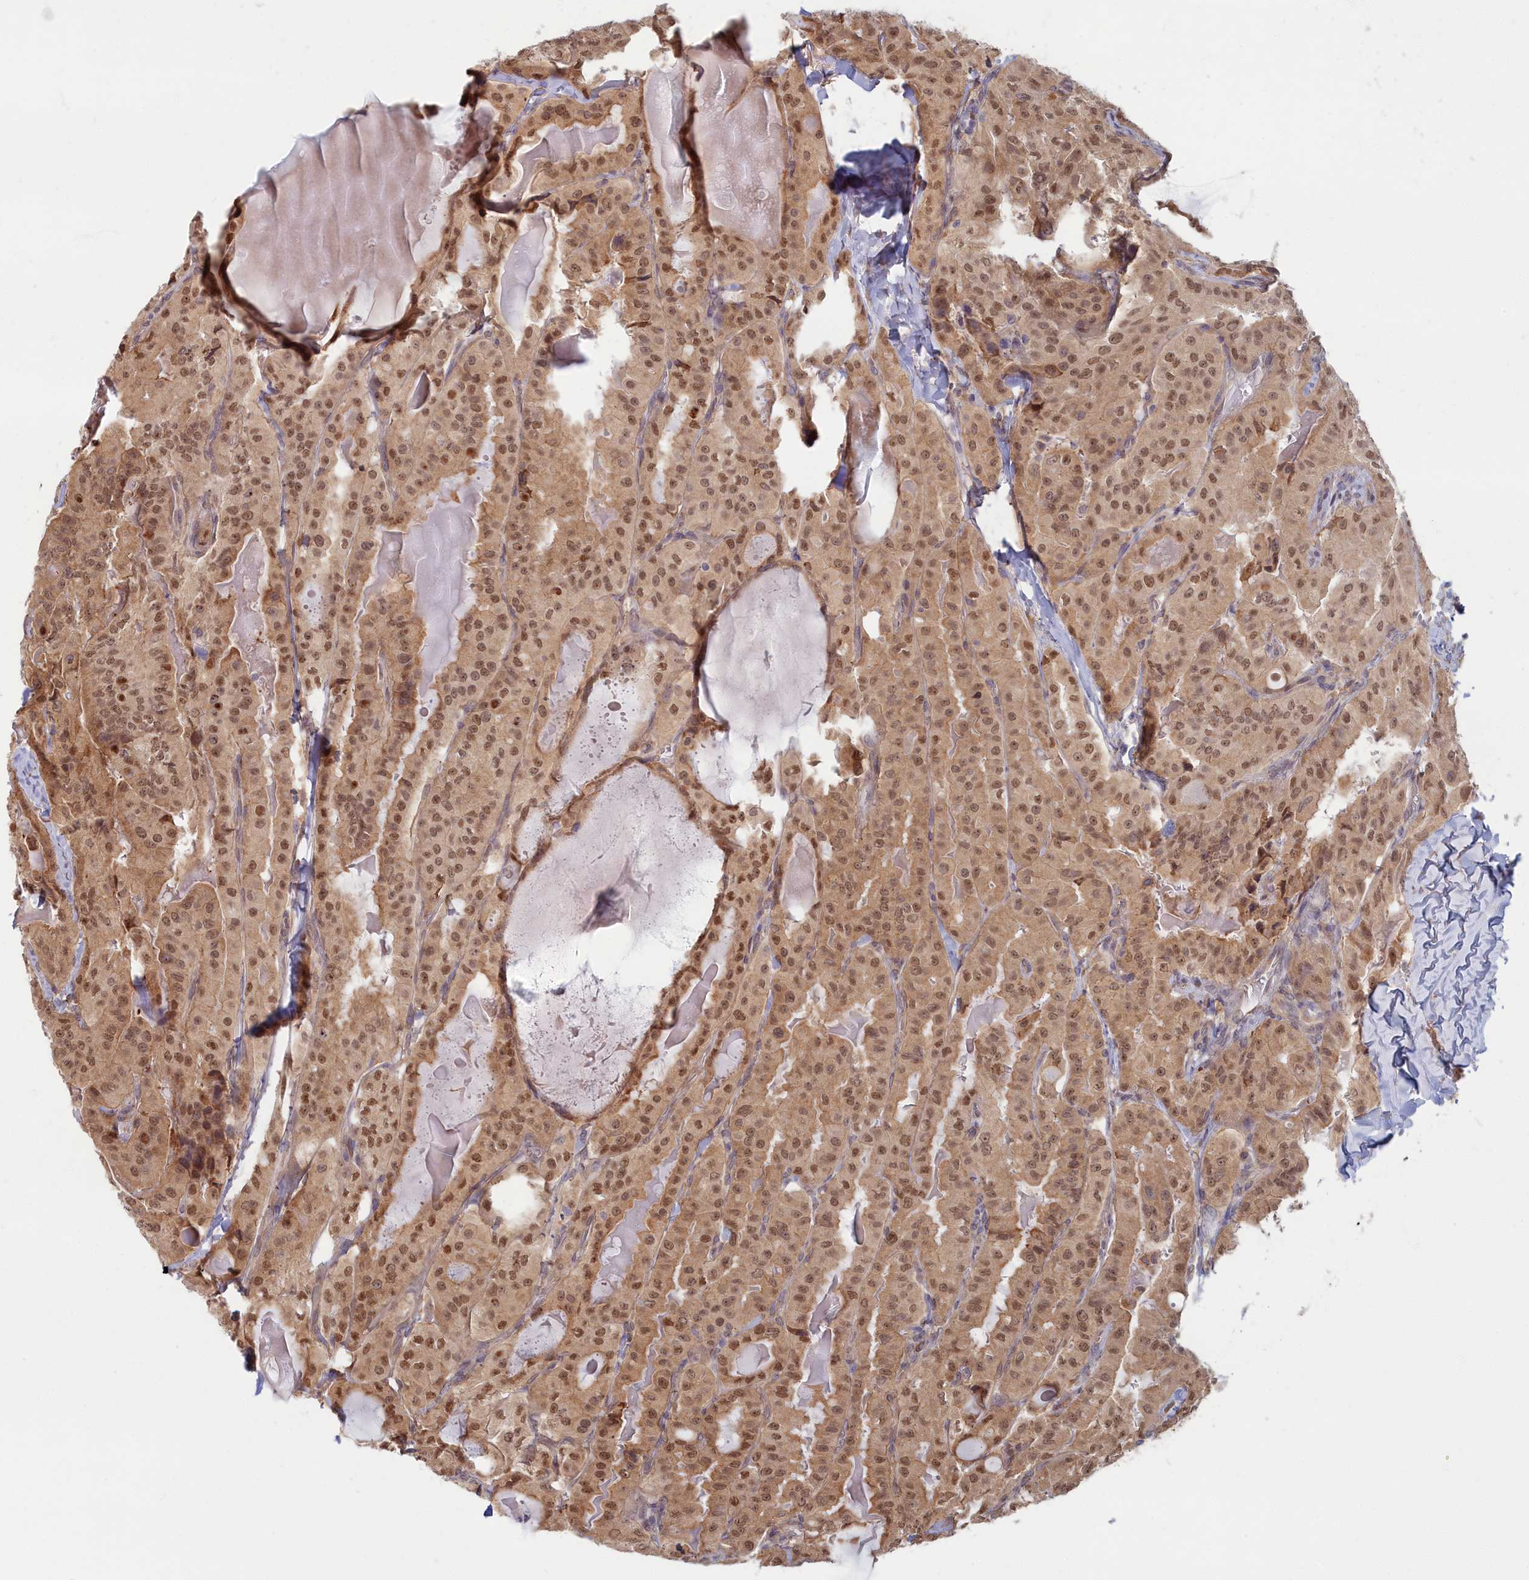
{"staining": {"intensity": "moderate", "quantity": ">75%", "location": "cytoplasmic/membranous,nuclear"}, "tissue": "thyroid cancer", "cell_type": "Tumor cells", "image_type": "cancer", "snomed": [{"axis": "morphology", "description": "Papillary adenocarcinoma, NOS"}, {"axis": "topography", "description": "Thyroid gland"}], "caption": "Immunohistochemistry of human papillary adenocarcinoma (thyroid) demonstrates medium levels of moderate cytoplasmic/membranous and nuclear staining in about >75% of tumor cells. The protein of interest is shown in brown color, while the nuclei are stained blue.", "gene": "MAK16", "patient": {"sex": "female", "age": 68}}